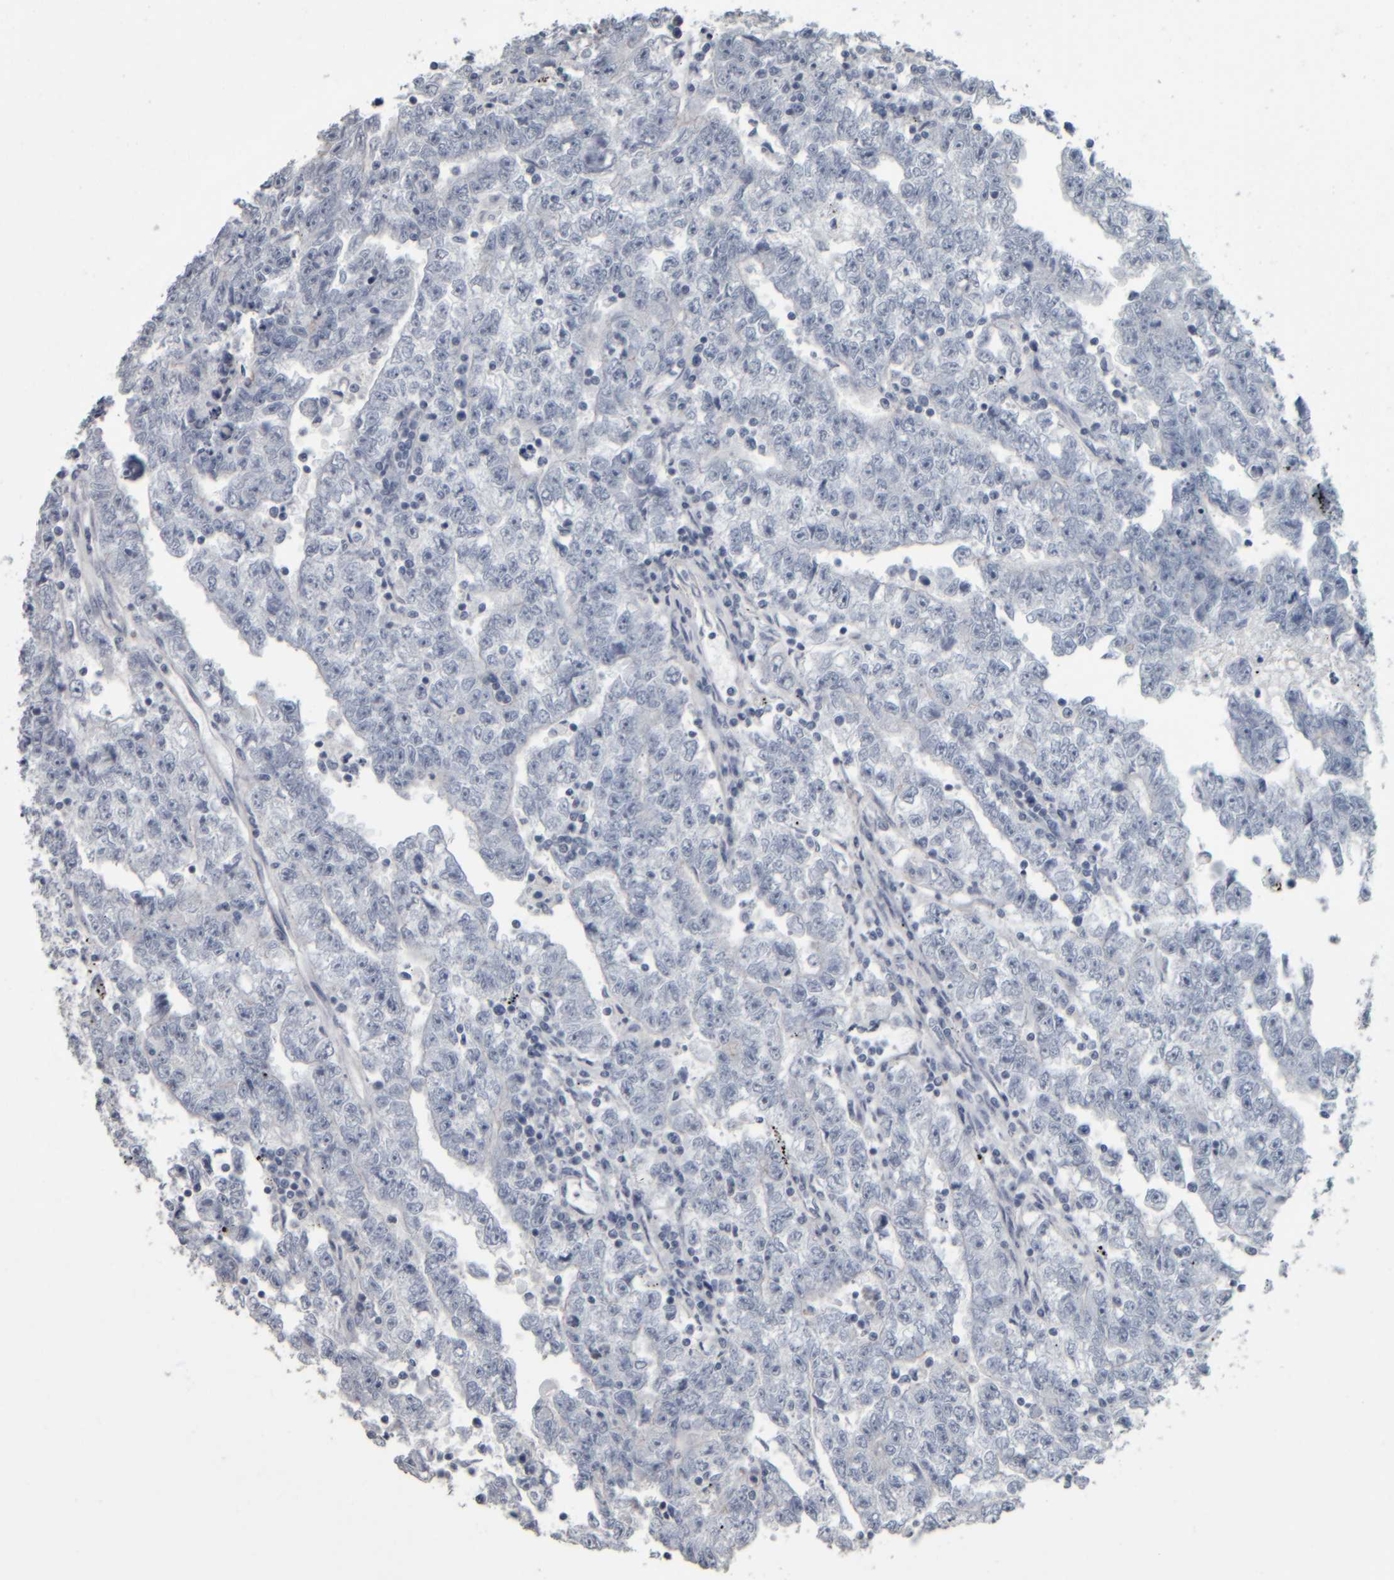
{"staining": {"intensity": "negative", "quantity": "none", "location": "none"}, "tissue": "testis cancer", "cell_type": "Tumor cells", "image_type": "cancer", "snomed": [{"axis": "morphology", "description": "Carcinoma, Embryonal, NOS"}, {"axis": "topography", "description": "Testis"}], "caption": "A micrograph of testis cancer (embryonal carcinoma) stained for a protein exhibits no brown staining in tumor cells.", "gene": "CAVIN4", "patient": {"sex": "male", "age": 25}}